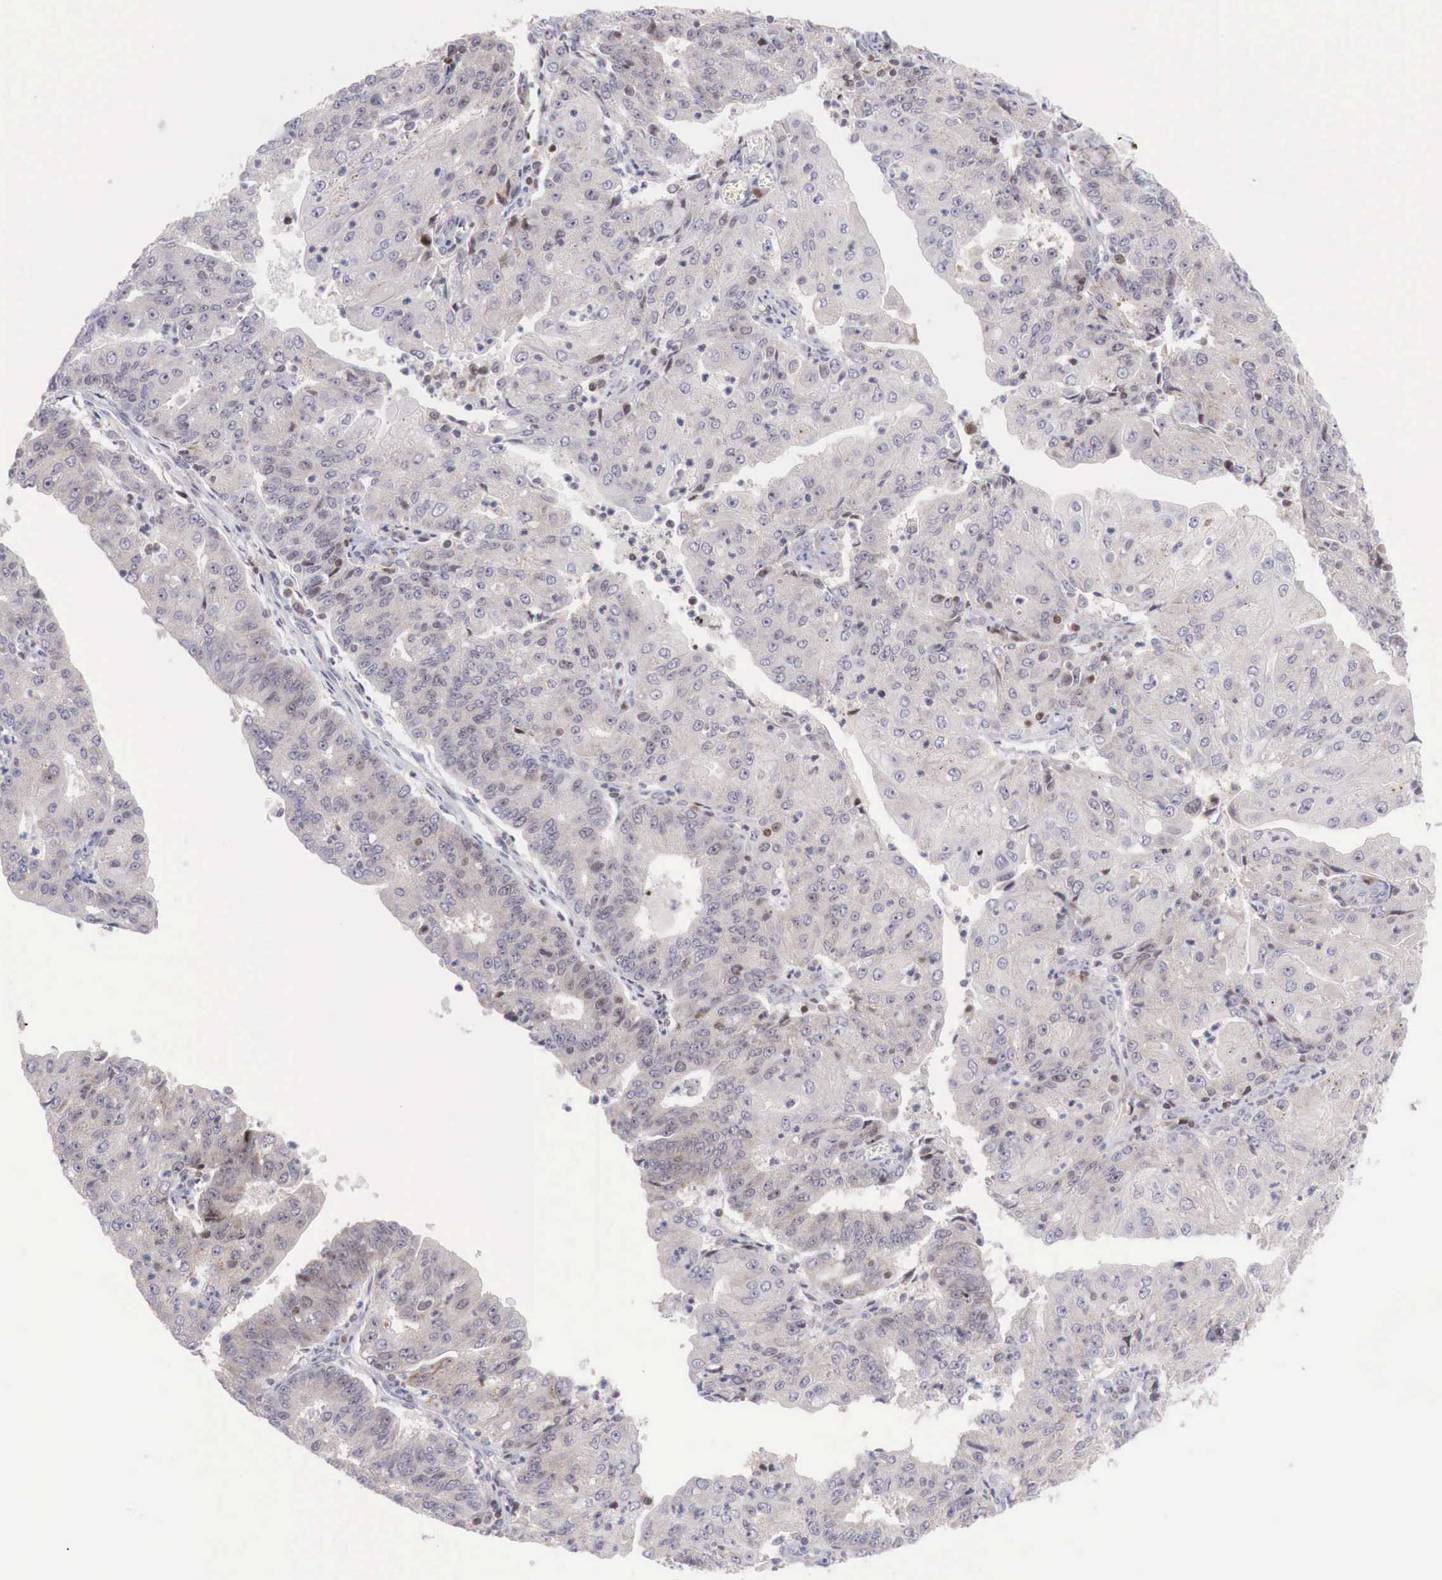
{"staining": {"intensity": "negative", "quantity": "none", "location": "none"}, "tissue": "endometrial cancer", "cell_type": "Tumor cells", "image_type": "cancer", "snomed": [{"axis": "morphology", "description": "Adenocarcinoma, NOS"}, {"axis": "topography", "description": "Endometrium"}], "caption": "This is a image of immunohistochemistry (IHC) staining of endometrial cancer, which shows no positivity in tumor cells.", "gene": "CLCN5", "patient": {"sex": "female", "age": 56}}